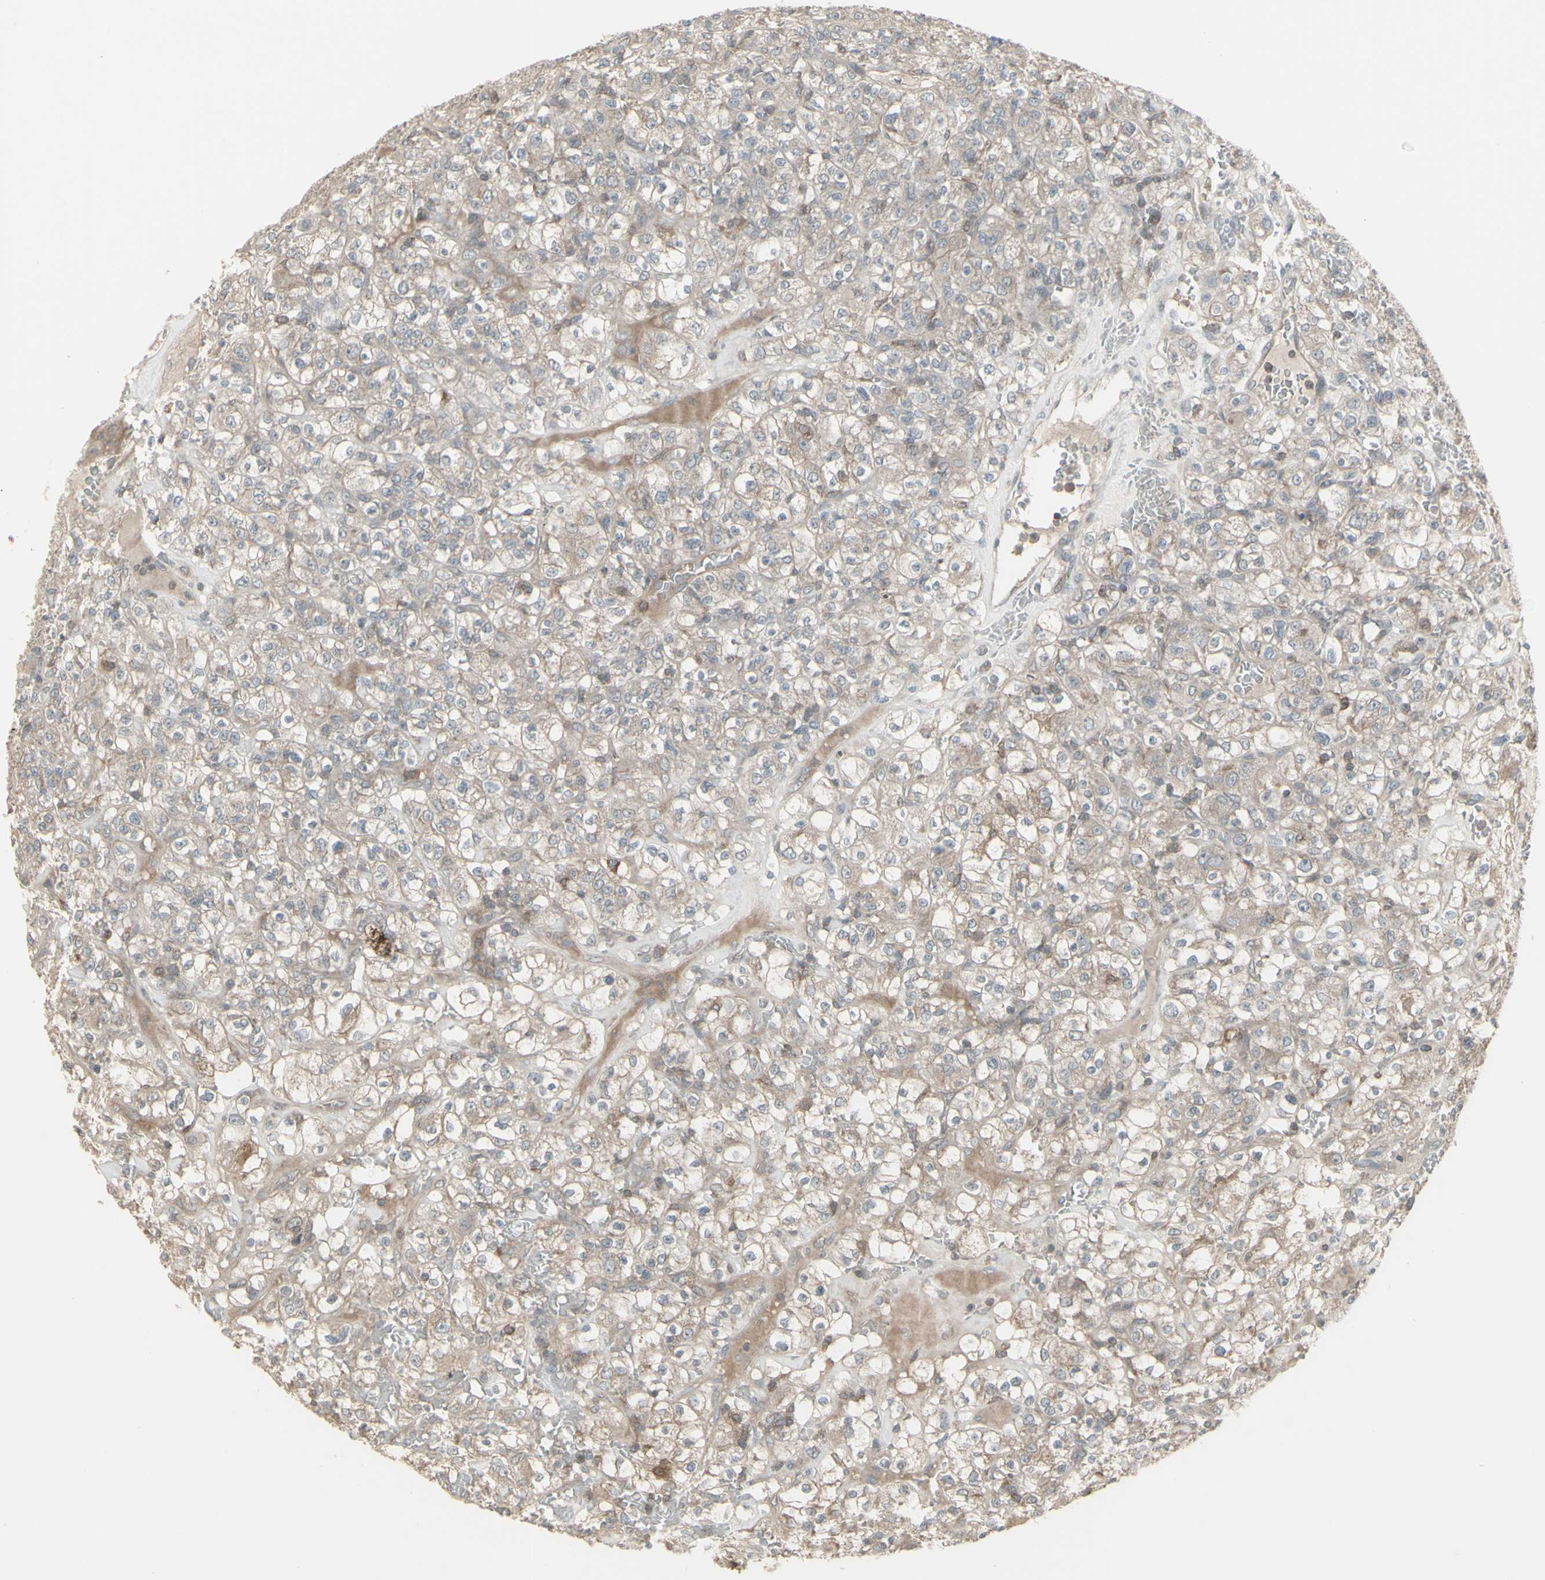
{"staining": {"intensity": "negative", "quantity": "none", "location": "none"}, "tissue": "renal cancer", "cell_type": "Tumor cells", "image_type": "cancer", "snomed": [{"axis": "morphology", "description": "Normal tissue, NOS"}, {"axis": "morphology", "description": "Adenocarcinoma, NOS"}, {"axis": "topography", "description": "Kidney"}], "caption": "Tumor cells show no significant staining in renal cancer (adenocarcinoma).", "gene": "CSK", "patient": {"sex": "female", "age": 72}}